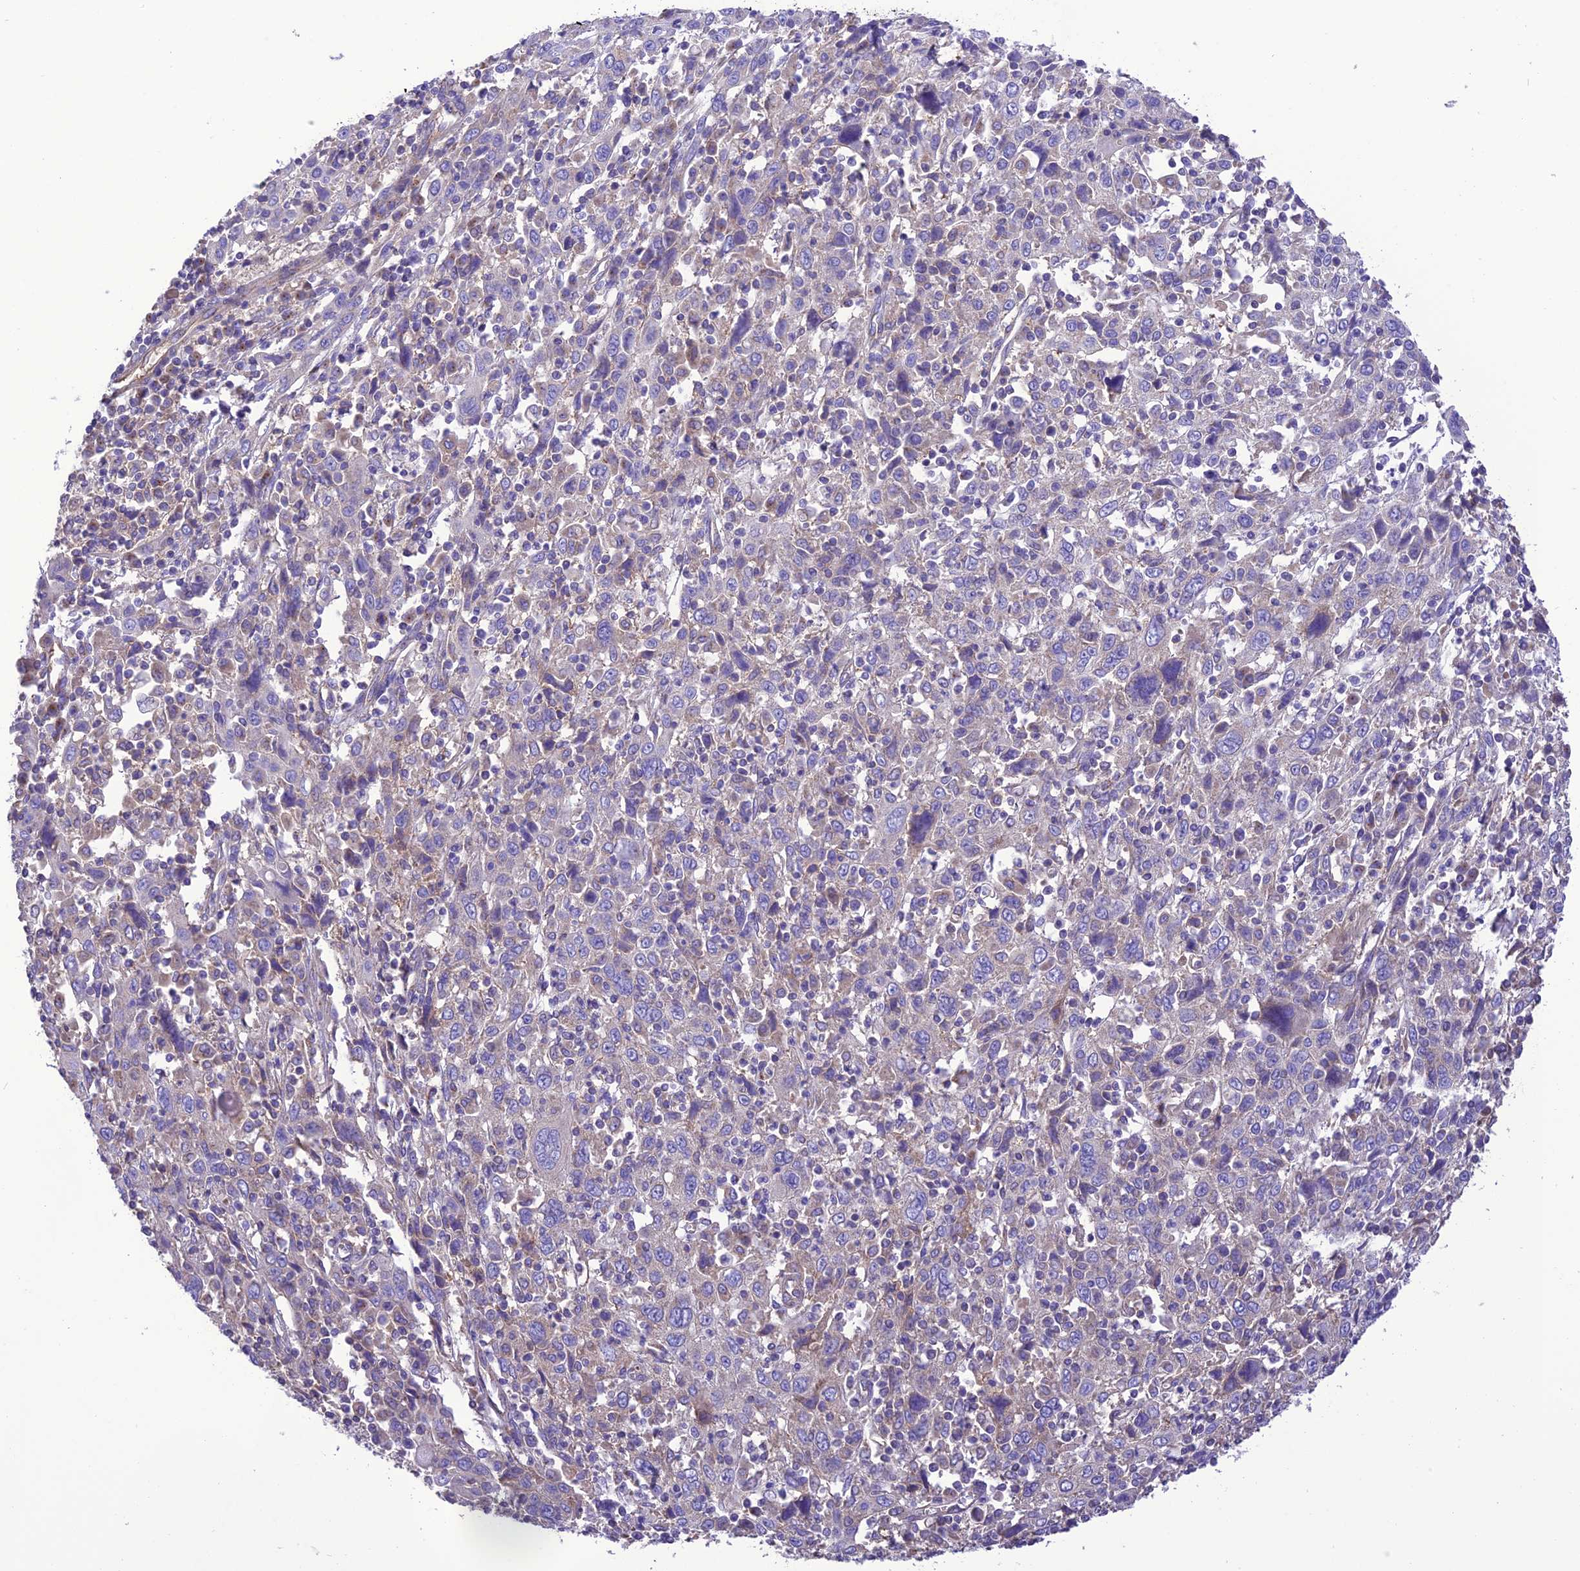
{"staining": {"intensity": "negative", "quantity": "none", "location": "none"}, "tissue": "cervical cancer", "cell_type": "Tumor cells", "image_type": "cancer", "snomed": [{"axis": "morphology", "description": "Squamous cell carcinoma, NOS"}, {"axis": "topography", "description": "Cervix"}], "caption": "Immunohistochemistry image of human squamous cell carcinoma (cervical) stained for a protein (brown), which shows no expression in tumor cells.", "gene": "MAP3K12", "patient": {"sex": "female", "age": 46}}